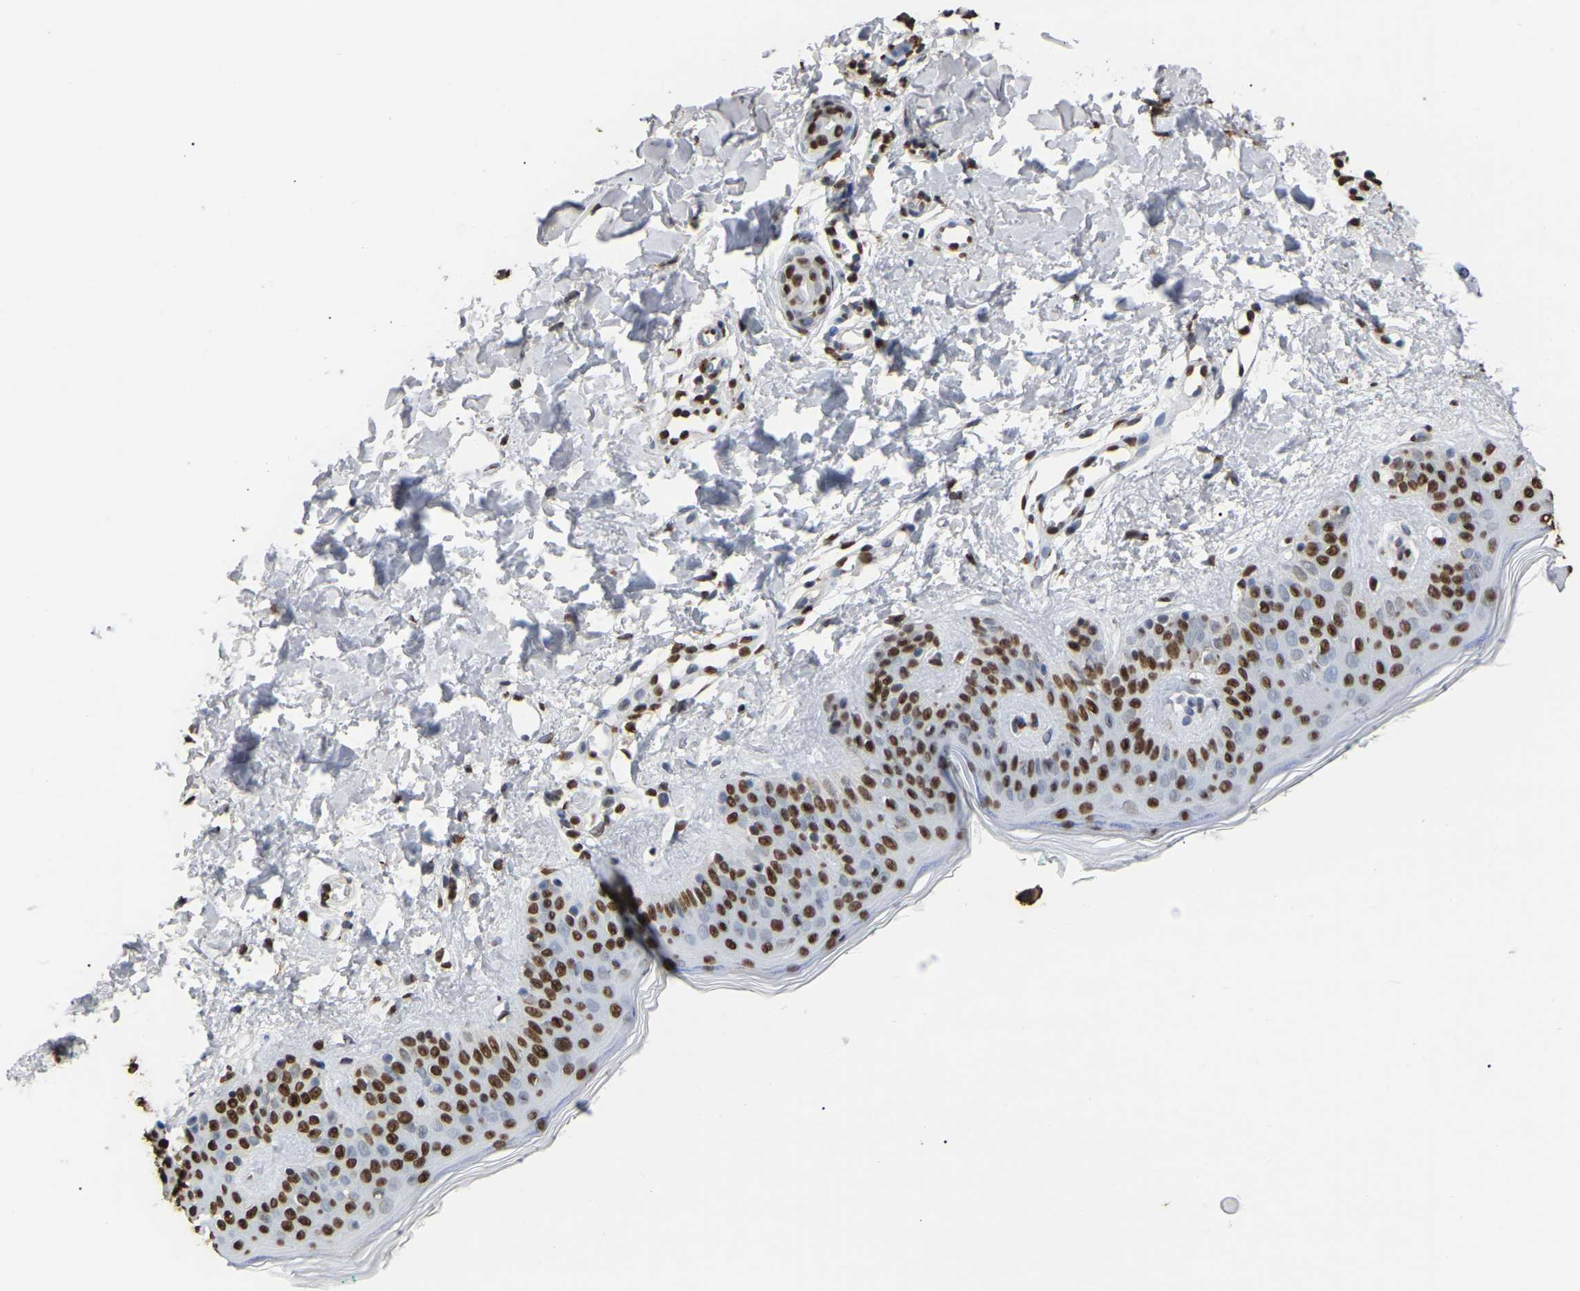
{"staining": {"intensity": "moderate", "quantity": ">75%", "location": "nuclear"}, "tissue": "skin", "cell_type": "Fibroblasts", "image_type": "normal", "snomed": [{"axis": "morphology", "description": "Normal tissue, NOS"}, {"axis": "topography", "description": "Skin"}], "caption": "Protein expression analysis of normal skin demonstrates moderate nuclear expression in approximately >75% of fibroblasts.", "gene": "RBL2", "patient": {"sex": "male", "age": 30}}